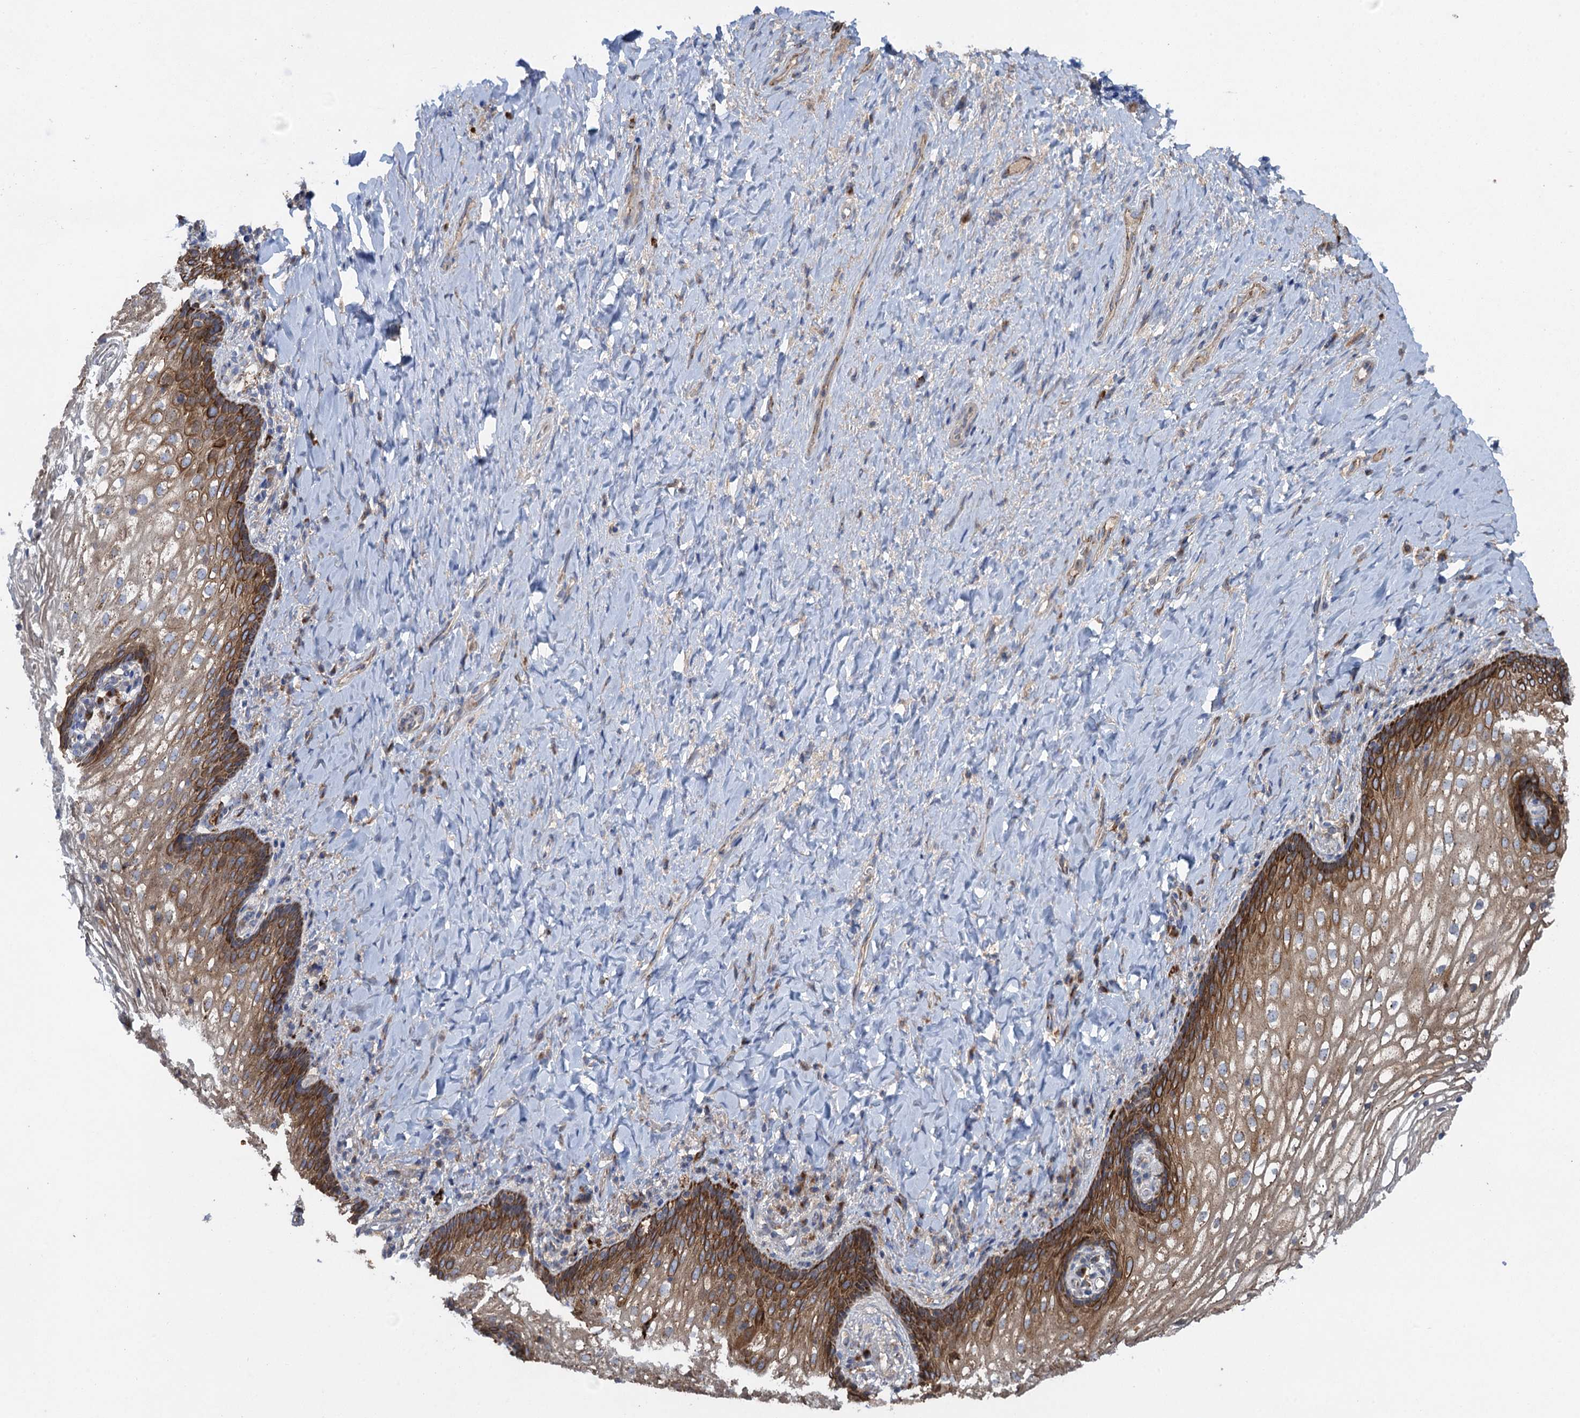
{"staining": {"intensity": "moderate", "quantity": "25%-75%", "location": "cytoplasmic/membranous"}, "tissue": "vagina", "cell_type": "Squamous epithelial cells", "image_type": "normal", "snomed": [{"axis": "morphology", "description": "Normal tissue, NOS"}, {"axis": "topography", "description": "Vagina"}], "caption": "Brown immunohistochemical staining in normal vagina reveals moderate cytoplasmic/membranous positivity in approximately 25%-75% of squamous epithelial cells.", "gene": "TXNDC11", "patient": {"sex": "female", "age": 60}}